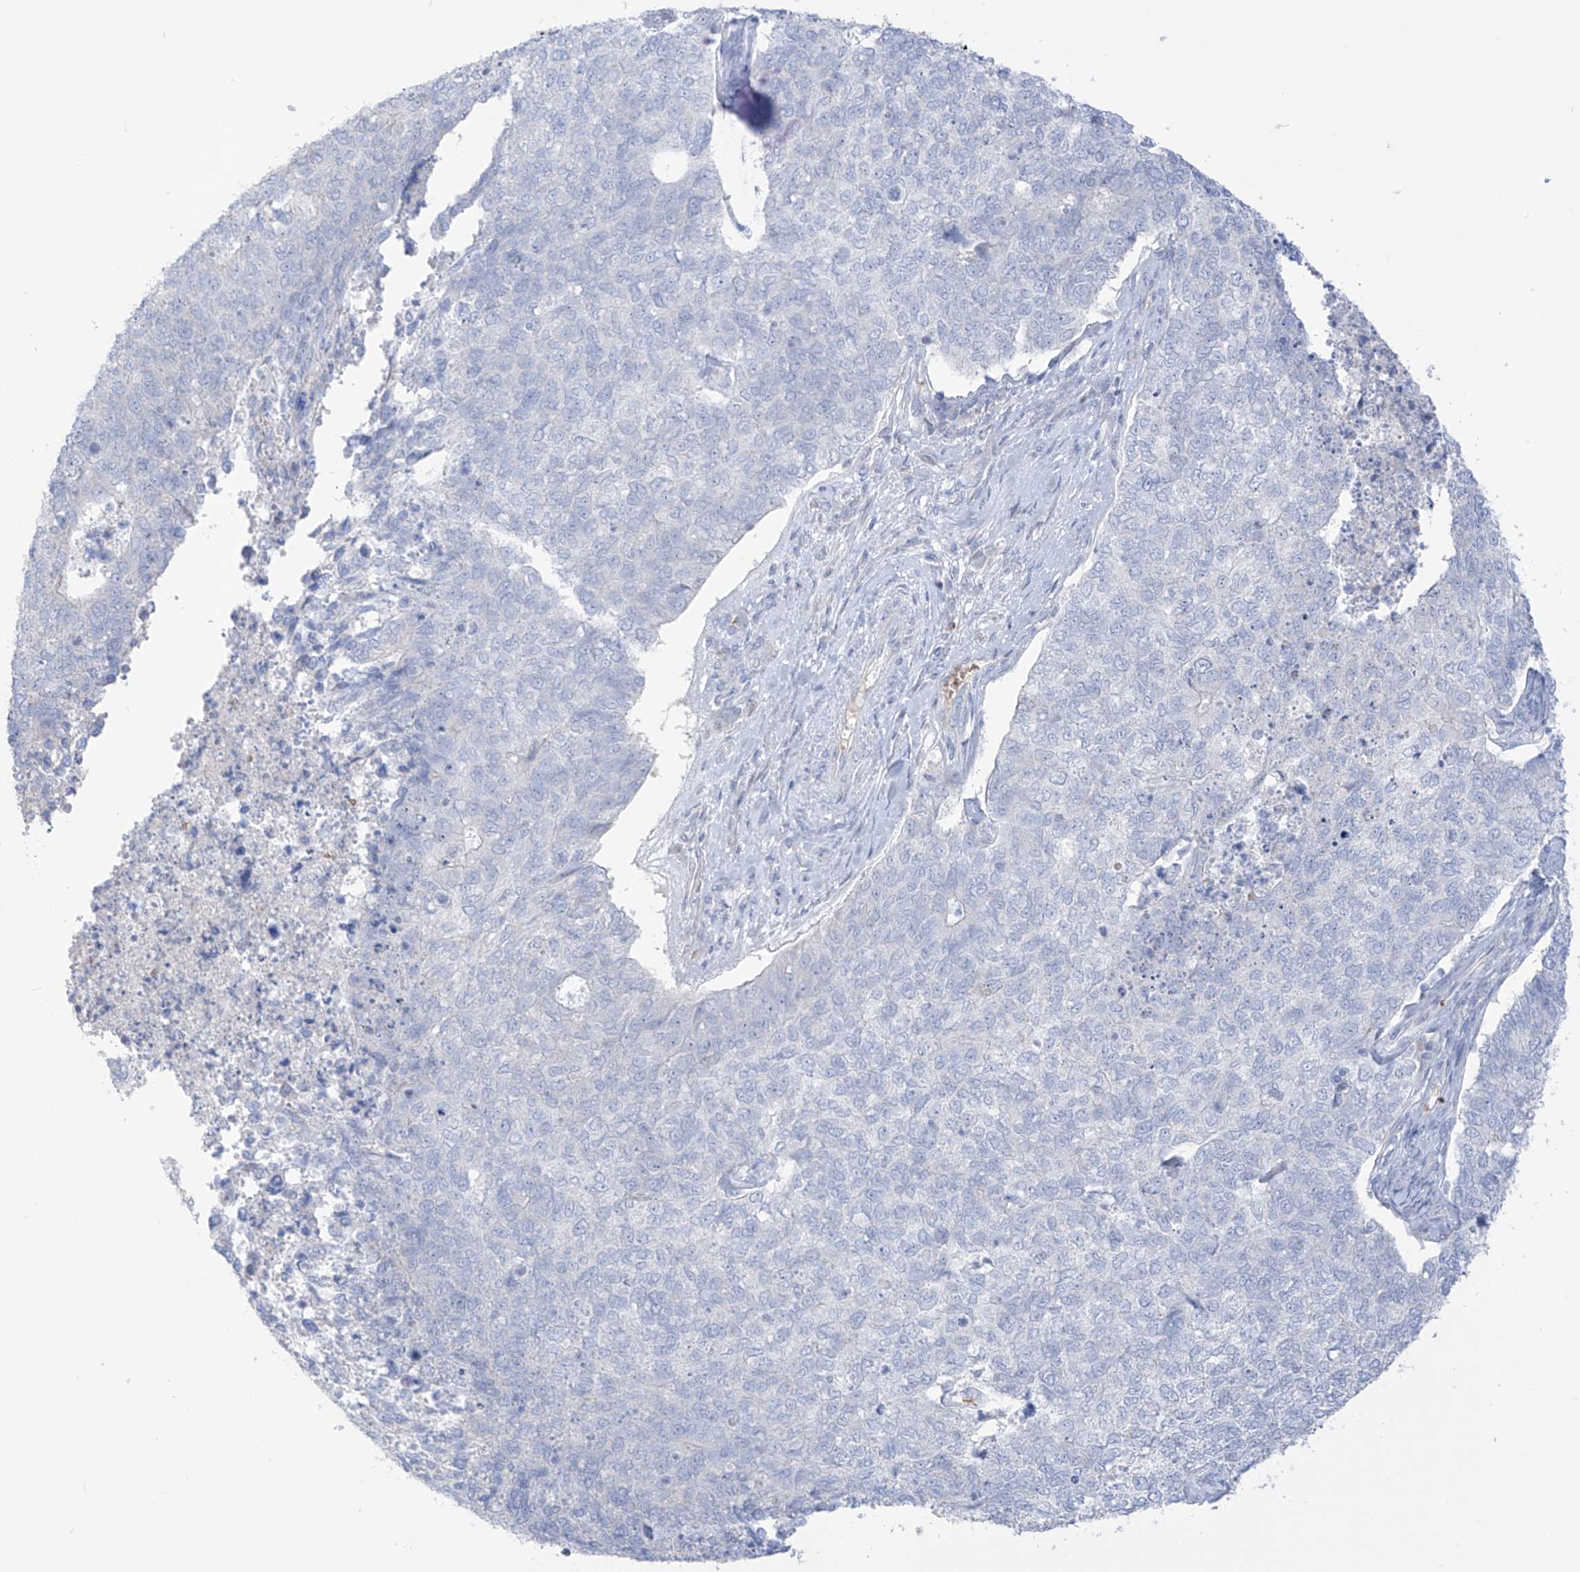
{"staining": {"intensity": "negative", "quantity": "none", "location": "none"}, "tissue": "cervical cancer", "cell_type": "Tumor cells", "image_type": "cancer", "snomed": [{"axis": "morphology", "description": "Squamous cell carcinoma, NOS"}, {"axis": "topography", "description": "Cervix"}], "caption": "A high-resolution image shows IHC staining of cervical cancer (squamous cell carcinoma), which reveals no significant staining in tumor cells. The staining is performed using DAB brown chromogen with nuclei counter-stained in using hematoxylin.", "gene": "ASPRV1", "patient": {"sex": "female", "age": 63}}